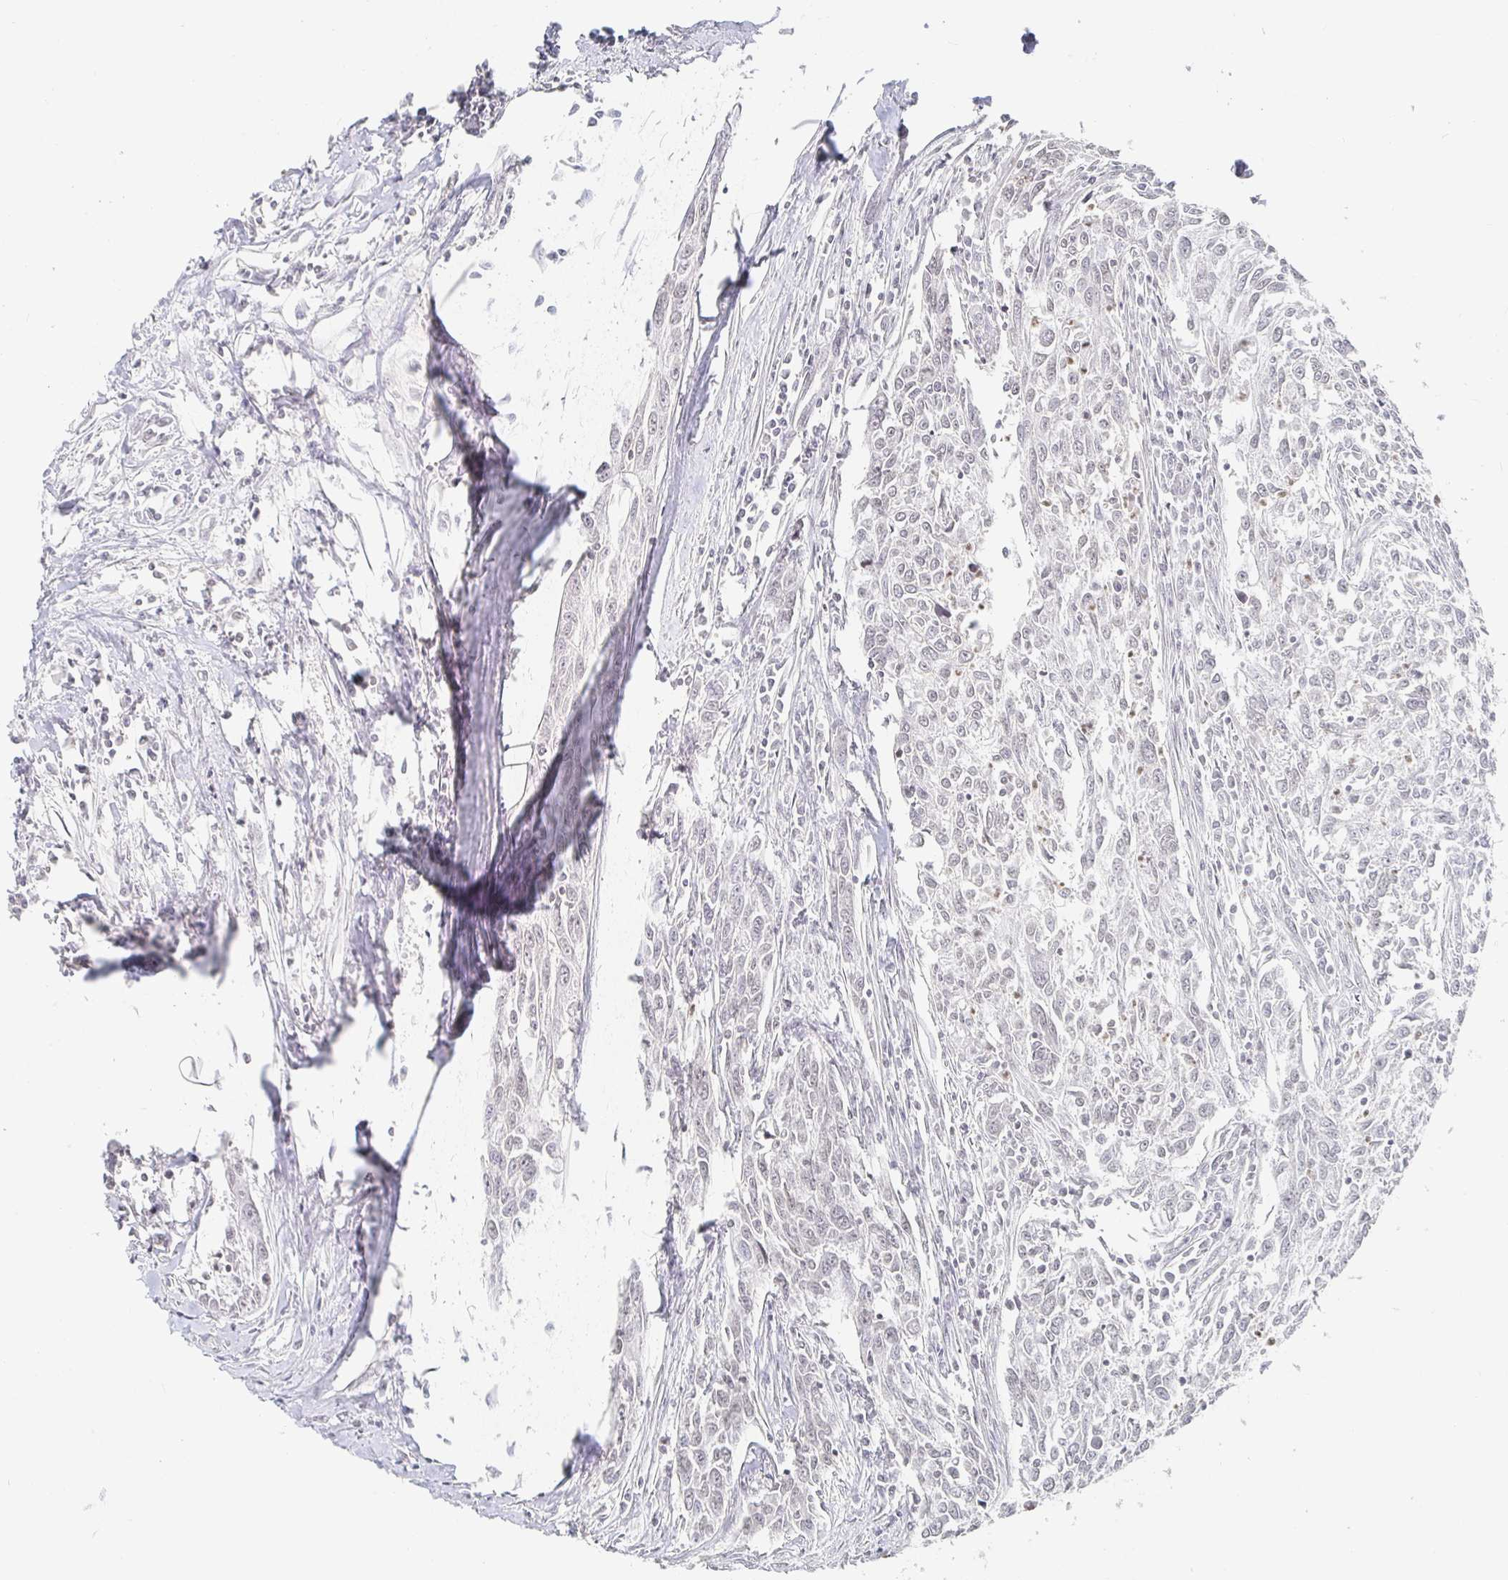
{"staining": {"intensity": "negative", "quantity": "none", "location": "none"}, "tissue": "breast cancer", "cell_type": "Tumor cells", "image_type": "cancer", "snomed": [{"axis": "morphology", "description": "Duct carcinoma"}, {"axis": "topography", "description": "Breast"}], "caption": "DAB immunohistochemical staining of breast invasive ductal carcinoma shows no significant positivity in tumor cells.", "gene": "NME9", "patient": {"sex": "female", "age": 50}}